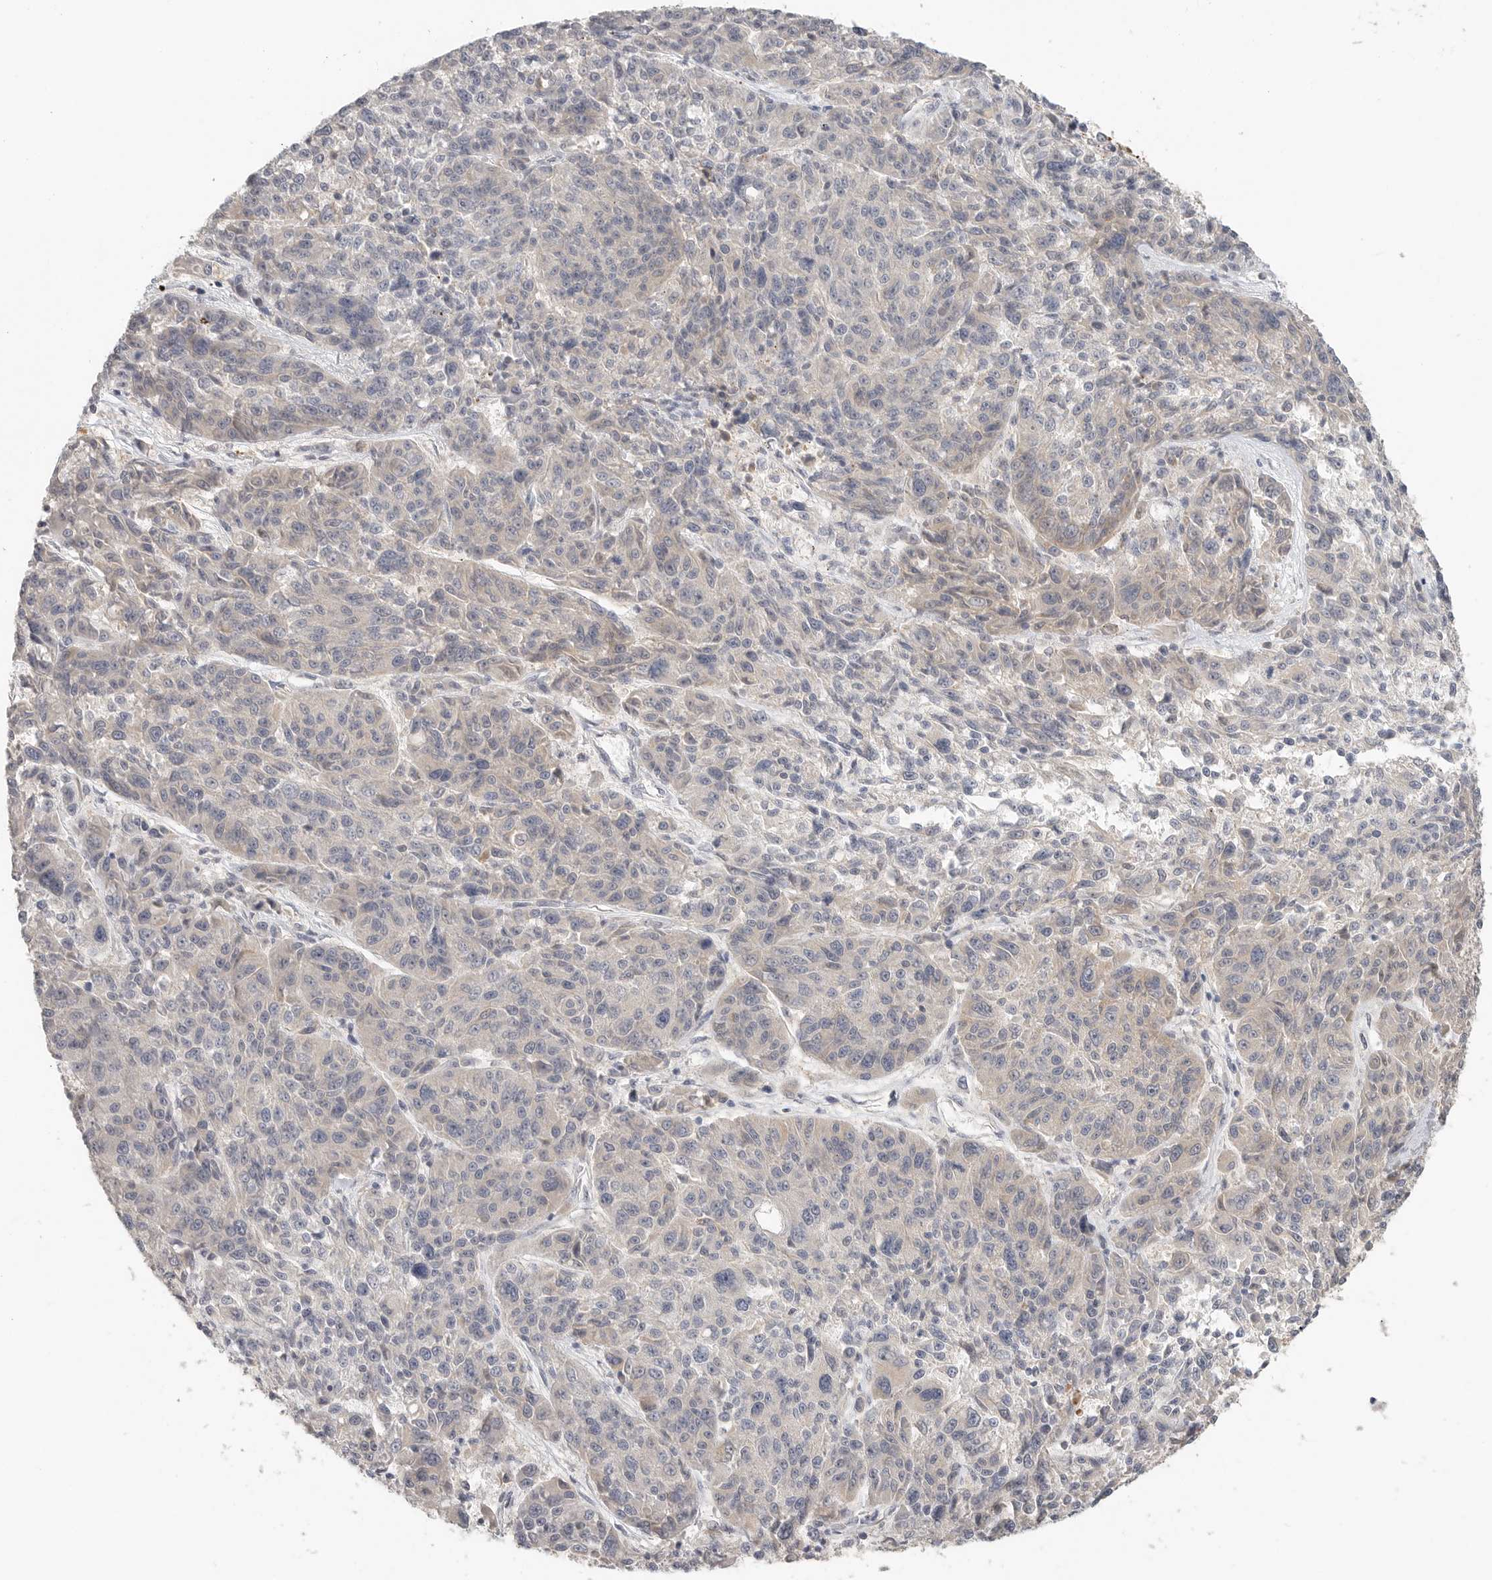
{"staining": {"intensity": "weak", "quantity": "<25%", "location": "cytoplasmic/membranous"}, "tissue": "melanoma", "cell_type": "Tumor cells", "image_type": "cancer", "snomed": [{"axis": "morphology", "description": "Malignant melanoma, NOS"}, {"axis": "topography", "description": "Skin"}], "caption": "This photomicrograph is of melanoma stained with immunohistochemistry (IHC) to label a protein in brown with the nuclei are counter-stained blue. There is no staining in tumor cells.", "gene": "HDAC6", "patient": {"sex": "male", "age": 53}}